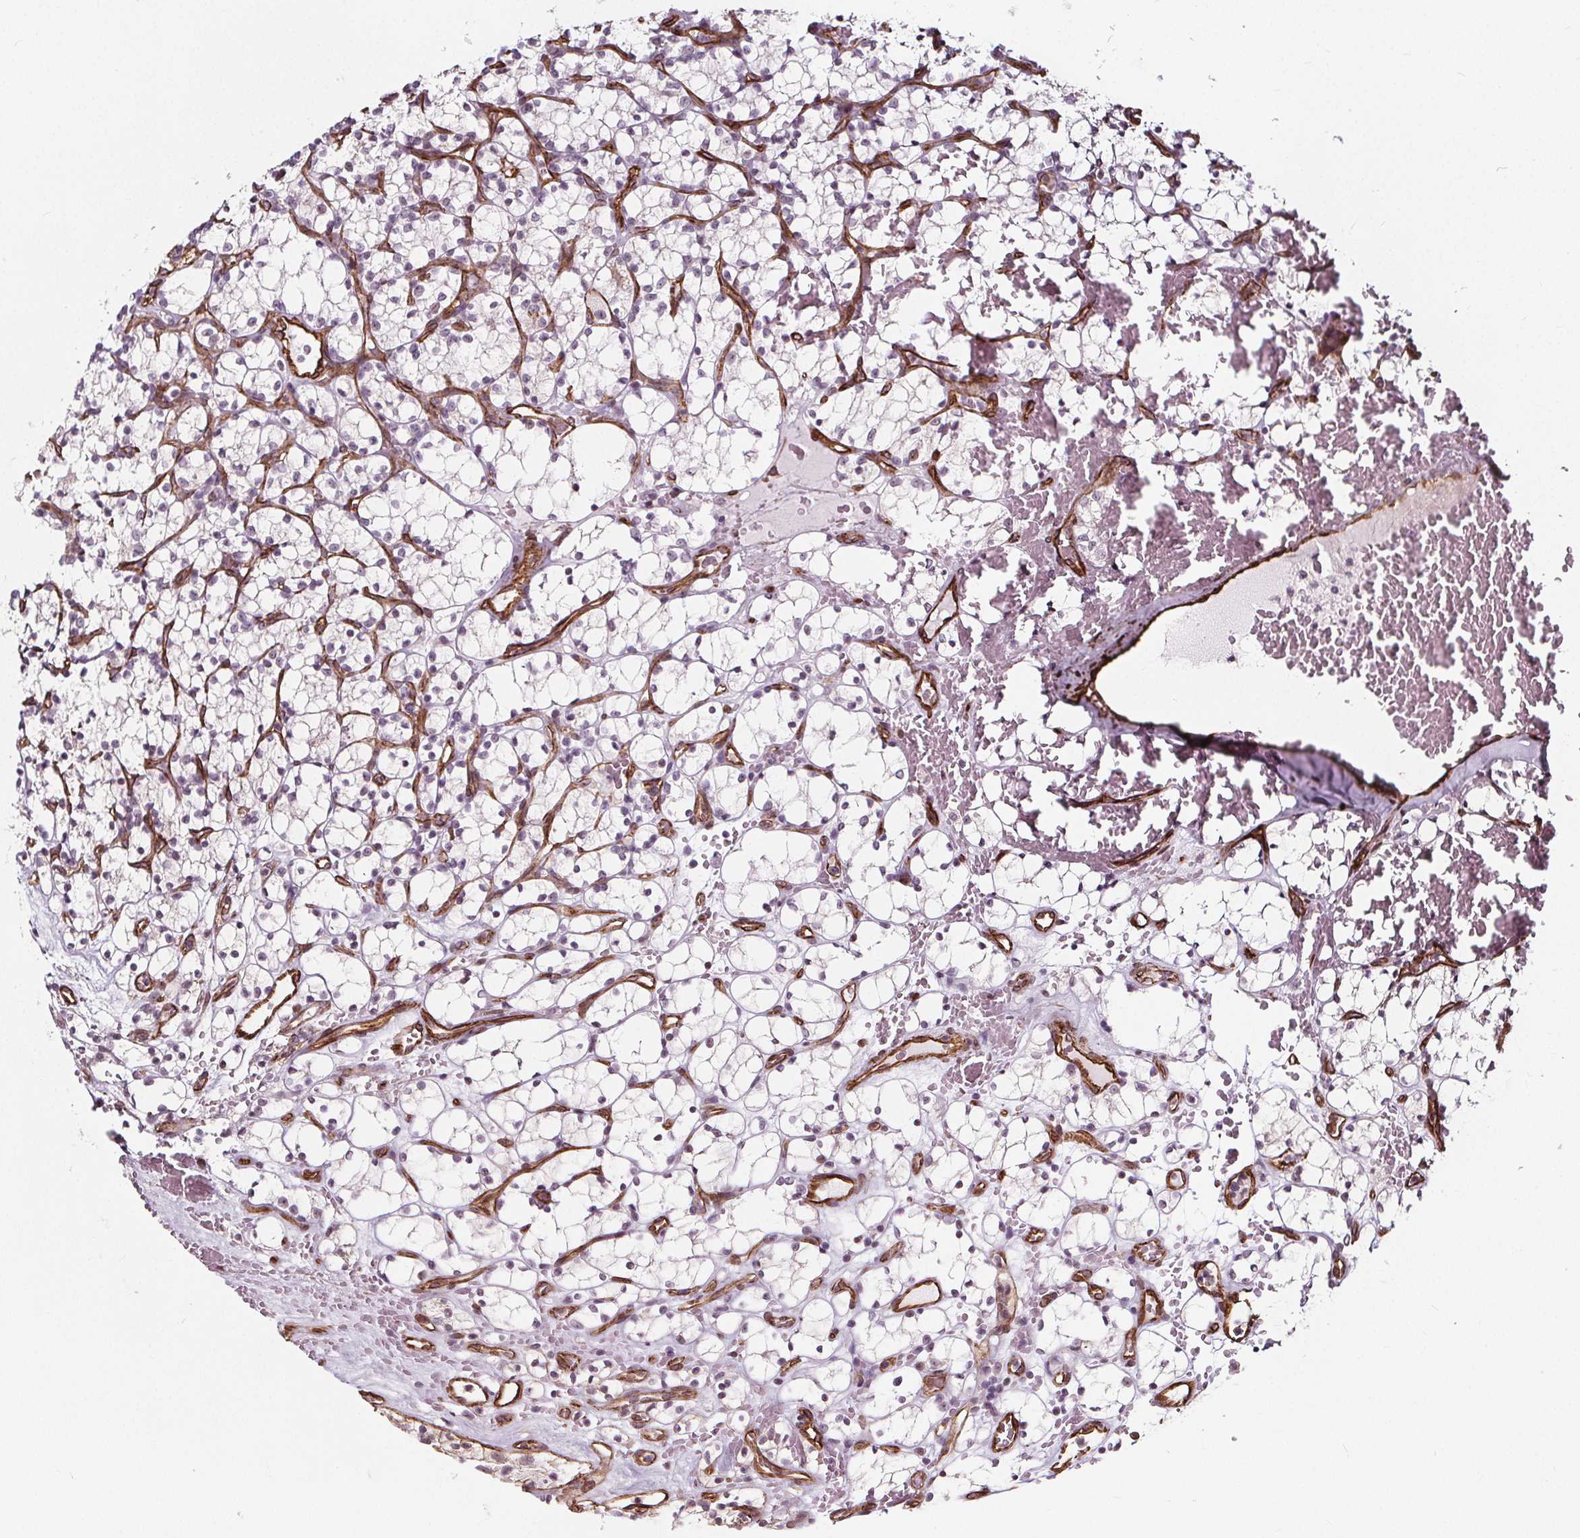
{"staining": {"intensity": "negative", "quantity": "none", "location": "none"}, "tissue": "renal cancer", "cell_type": "Tumor cells", "image_type": "cancer", "snomed": [{"axis": "morphology", "description": "Adenocarcinoma, NOS"}, {"axis": "topography", "description": "Kidney"}], "caption": "Immunohistochemistry micrograph of neoplastic tissue: human renal cancer stained with DAB displays no significant protein positivity in tumor cells.", "gene": "HAS1", "patient": {"sex": "female", "age": 69}}